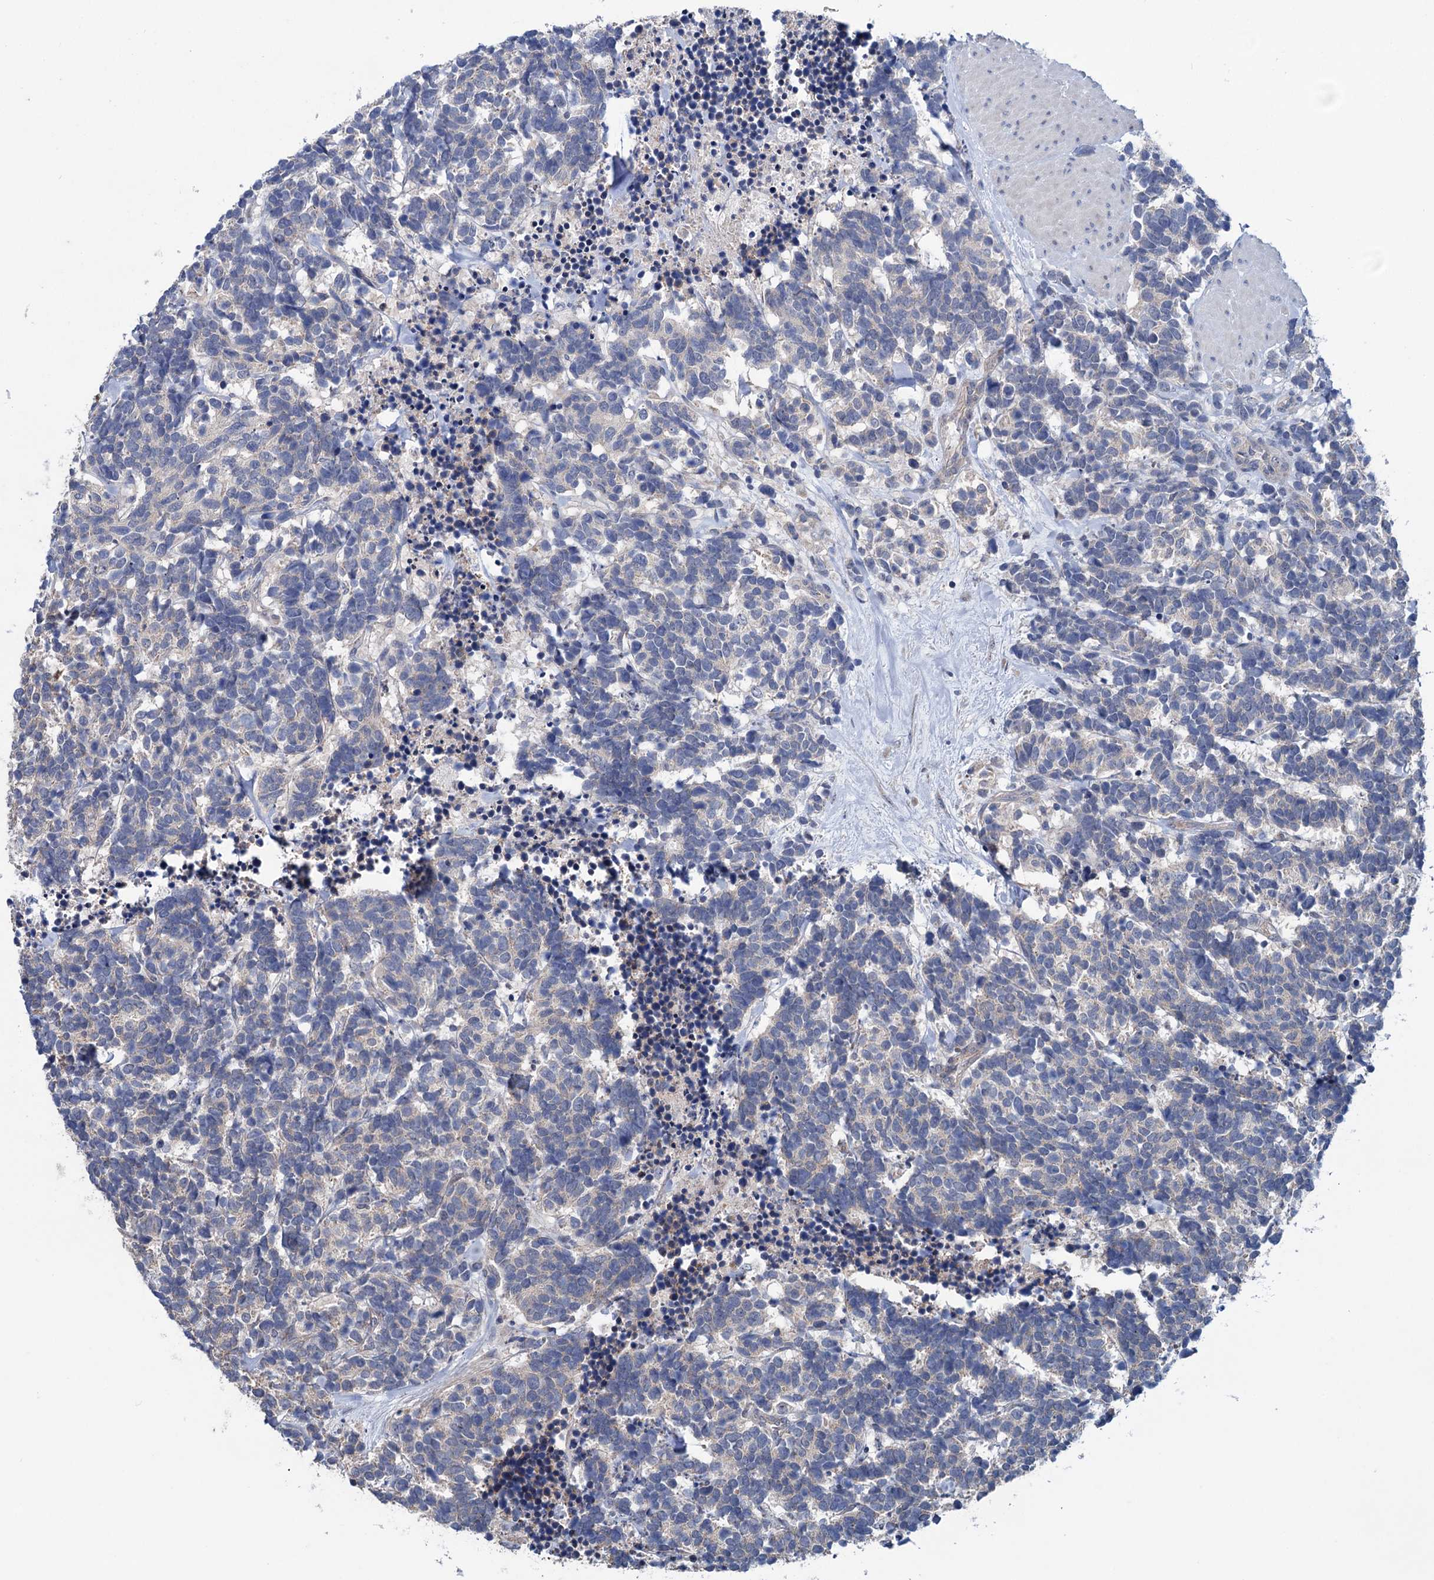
{"staining": {"intensity": "negative", "quantity": "none", "location": "none"}, "tissue": "carcinoid", "cell_type": "Tumor cells", "image_type": "cancer", "snomed": [{"axis": "morphology", "description": "Carcinoma, NOS"}, {"axis": "morphology", "description": "Carcinoid, malignant, NOS"}, {"axis": "topography", "description": "Urinary bladder"}], "caption": "Carcinoid (malignant) was stained to show a protein in brown. There is no significant staining in tumor cells. (Stains: DAB (3,3'-diaminobenzidine) IHC with hematoxylin counter stain, Microscopy: brightfield microscopy at high magnification).", "gene": "EYA4", "patient": {"sex": "male", "age": 57}}